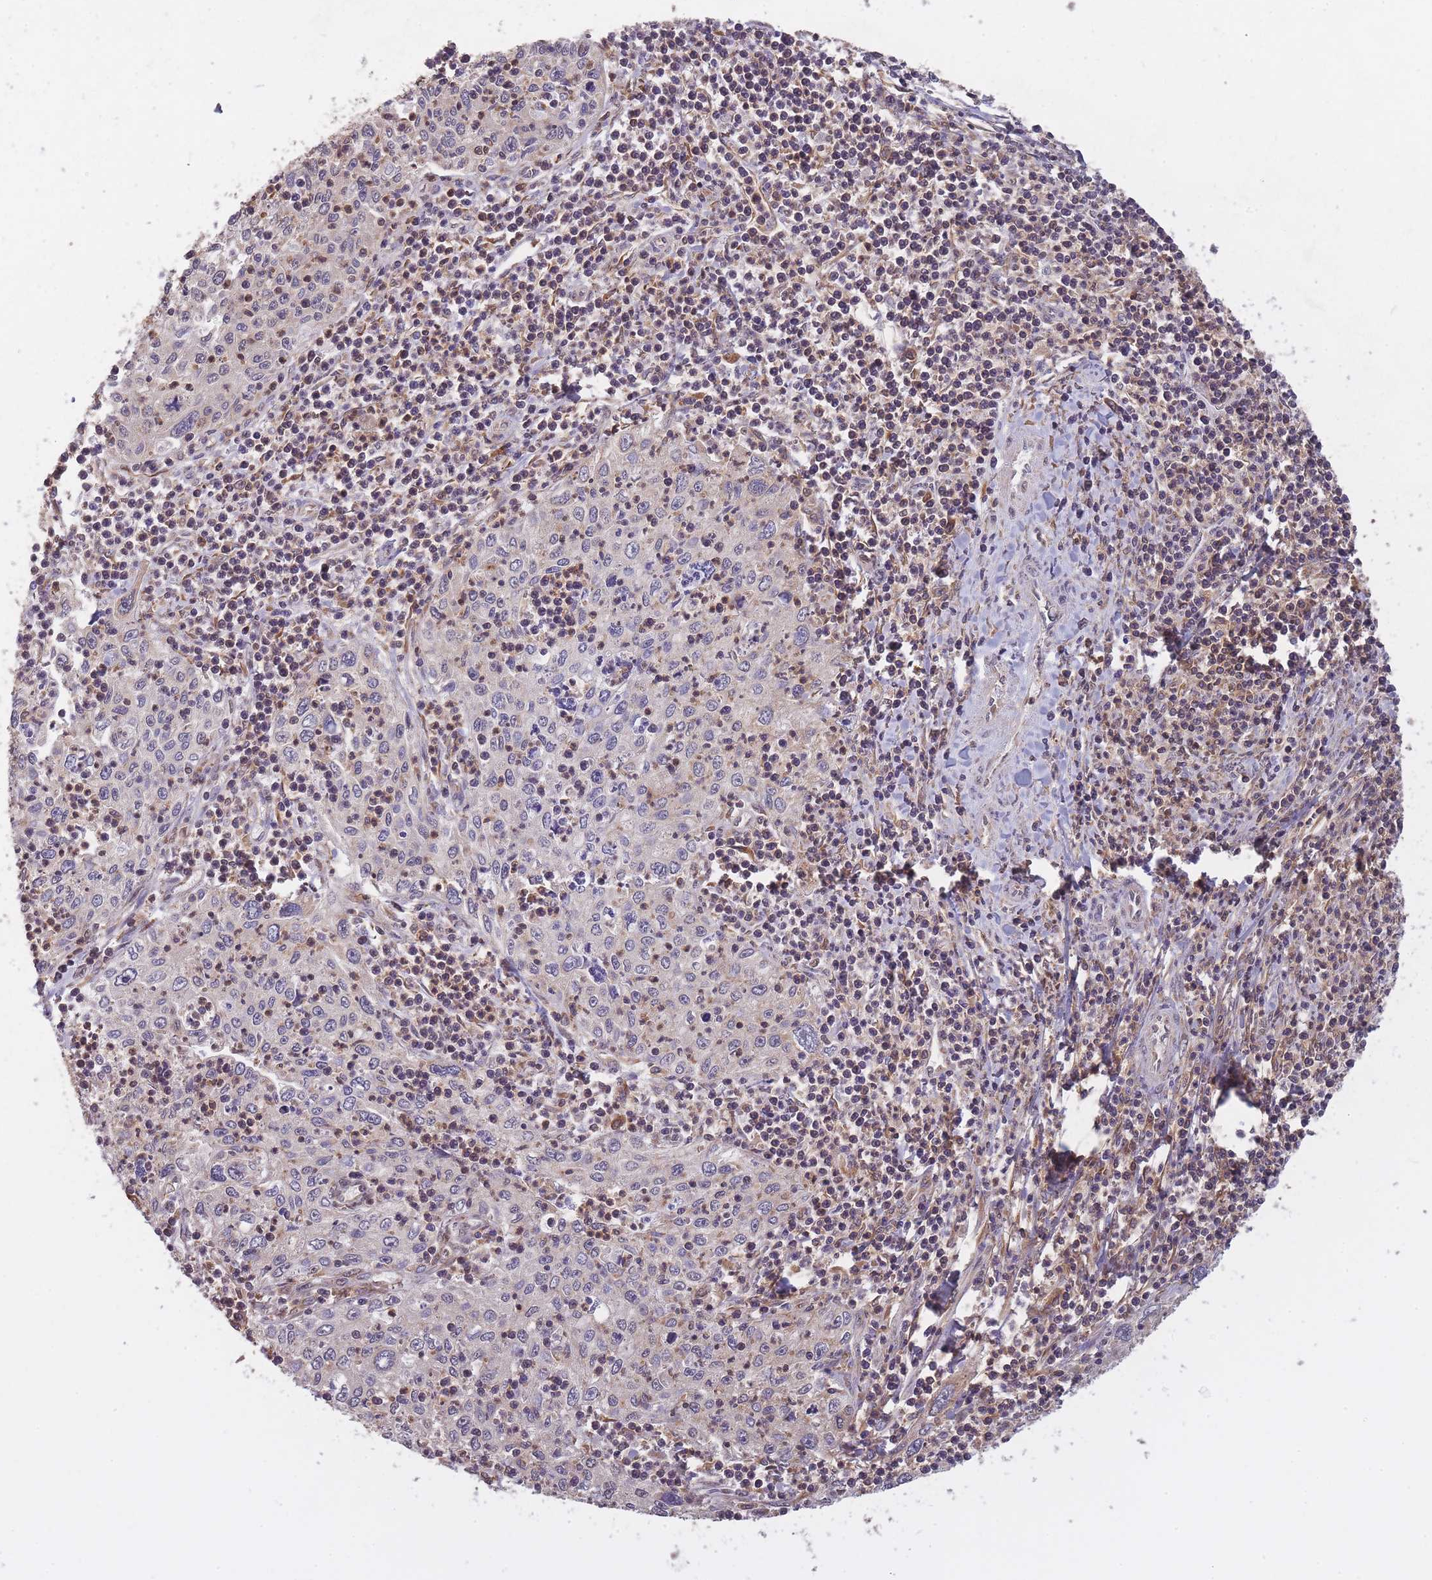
{"staining": {"intensity": "negative", "quantity": "none", "location": "none"}, "tissue": "cervical cancer", "cell_type": "Tumor cells", "image_type": "cancer", "snomed": [{"axis": "morphology", "description": "Squamous cell carcinoma, NOS"}, {"axis": "topography", "description": "Cervix"}], "caption": "Immunohistochemical staining of cervical cancer shows no significant expression in tumor cells.", "gene": "GMIP", "patient": {"sex": "female", "age": 30}}